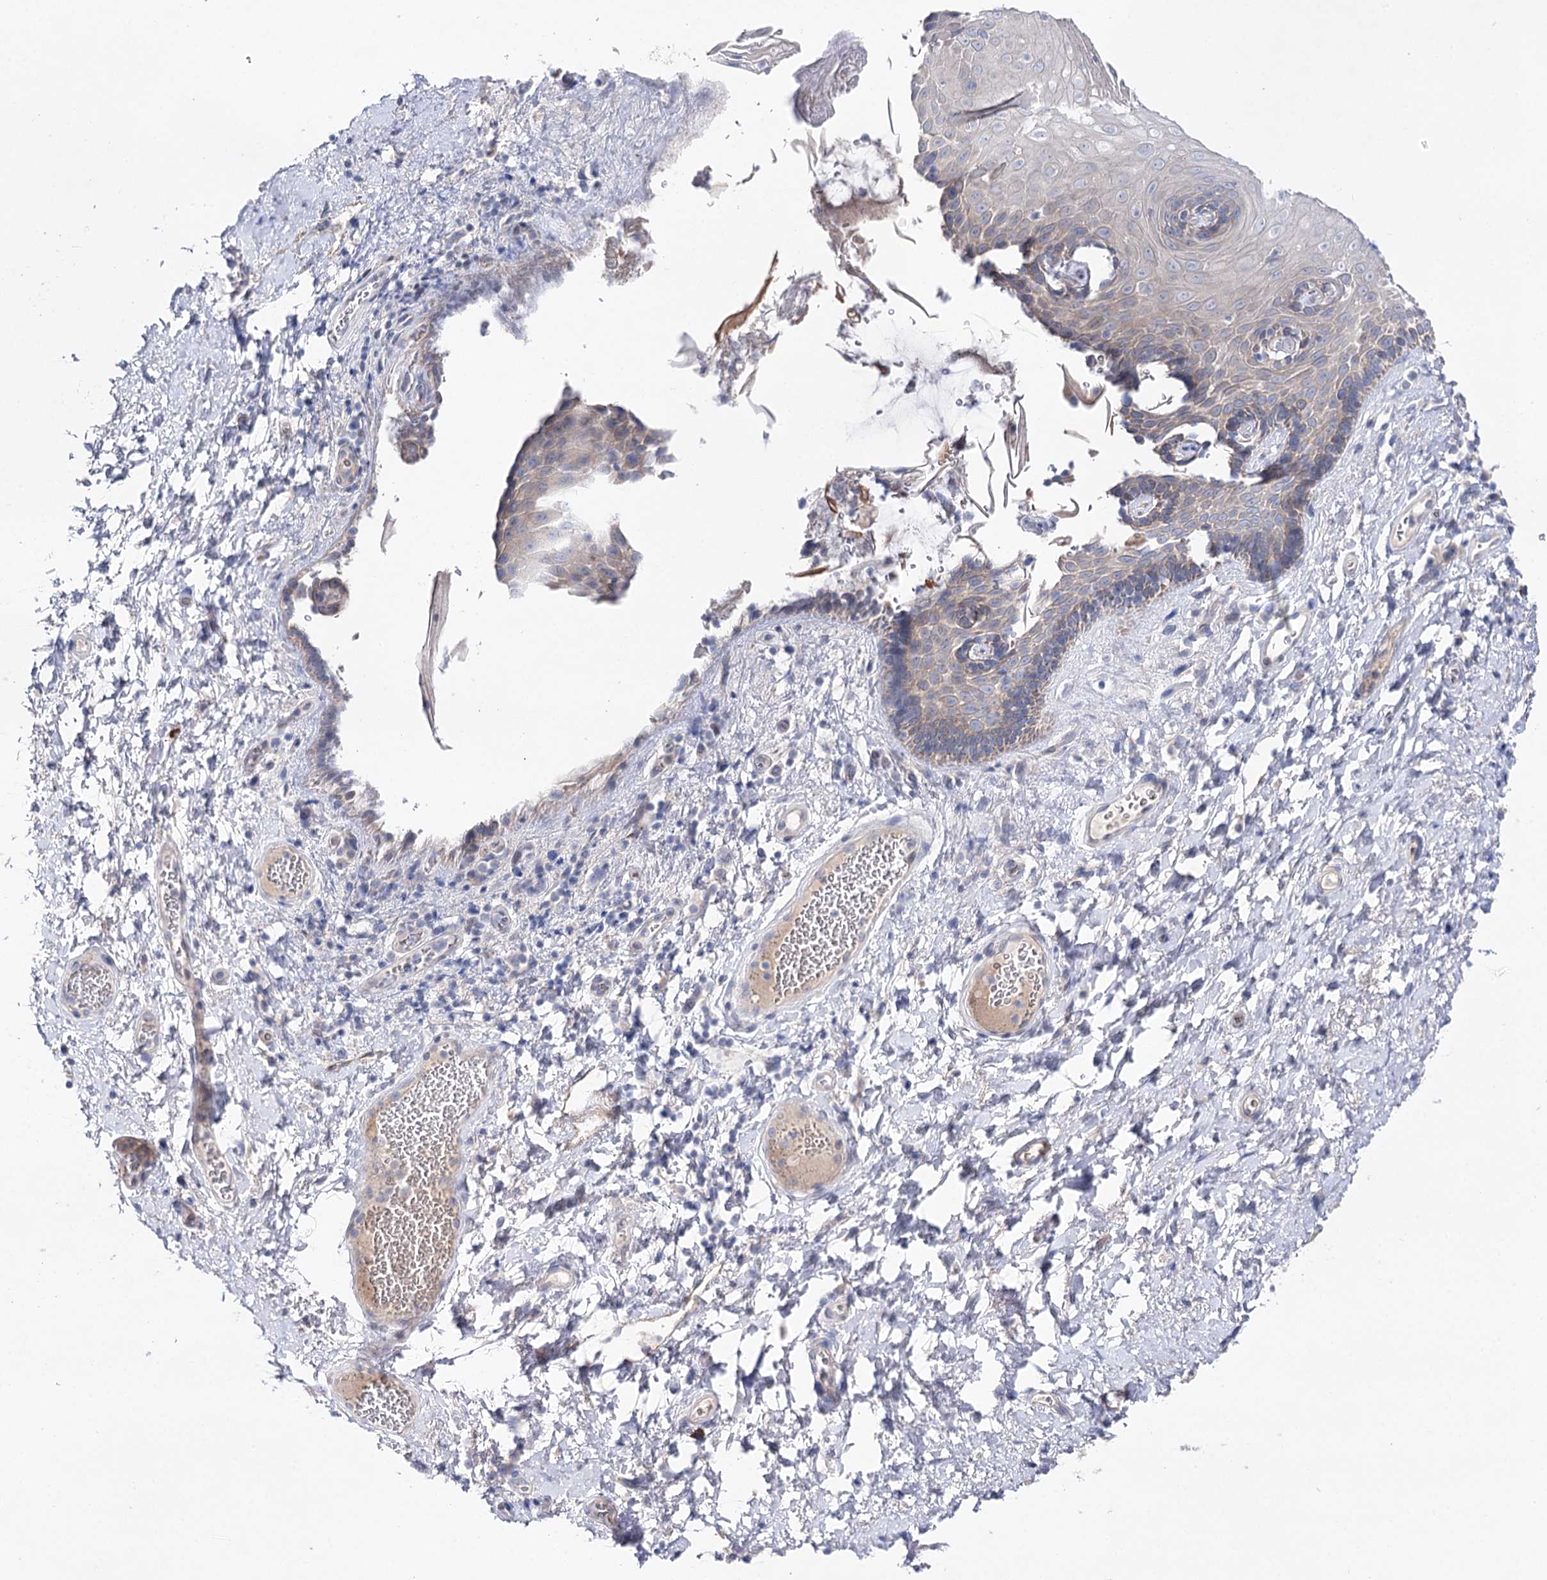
{"staining": {"intensity": "strong", "quantity": "<25%", "location": "cytoplasmic/membranous"}, "tissue": "skin", "cell_type": "Epidermal cells", "image_type": "normal", "snomed": [{"axis": "morphology", "description": "Normal tissue, NOS"}, {"axis": "topography", "description": "Anal"}], "caption": "Immunohistochemical staining of normal human skin demonstrates strong cytoplasmic/membranous protein expression in approximately <25% of epidermal cells.", "gene": "LRRC14B", "patient": {"sex": "male", "age": 69}}